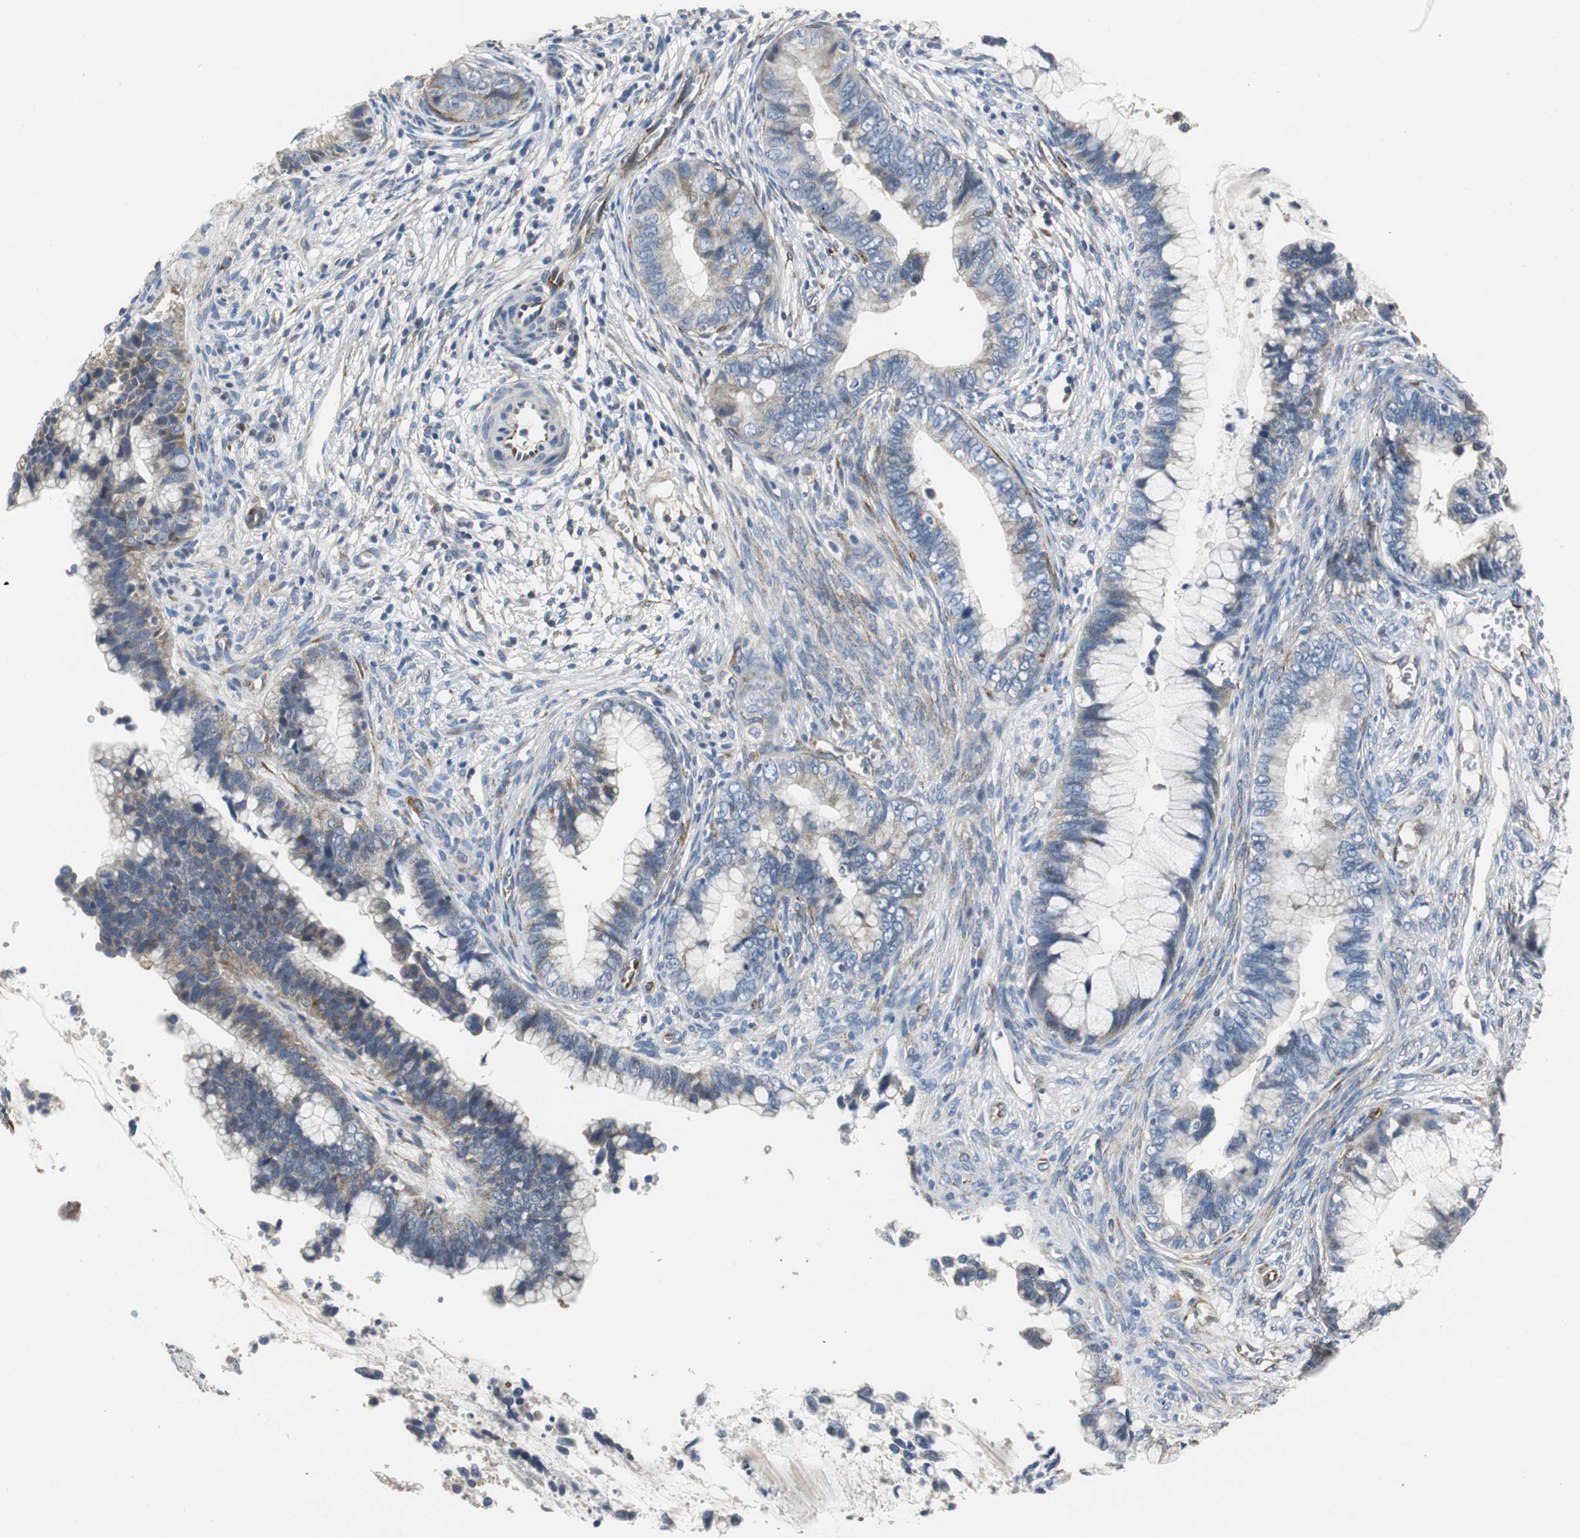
{"staining": {"intensity": "weak", "quantity": "25%-75%", "location": "cytoplasmic/membranous"}, "tissue": "cervical cancer", "cell_type": "Tumor cells", "image_type": "cancer", "snomed": [{"axis": "morphology", "description": "Adenocarcinoma, NOS"}, {"axis": "topography", "description": "Cervix"}], "caption": "Tumor cells reveal low levels of weak cytoplasmic/membranous staining in approximately 25%-75% of cells in human adenocarcinoma (cervical).", "gene": "ISCU", "patient": {"sex": "female", "age": 44}}